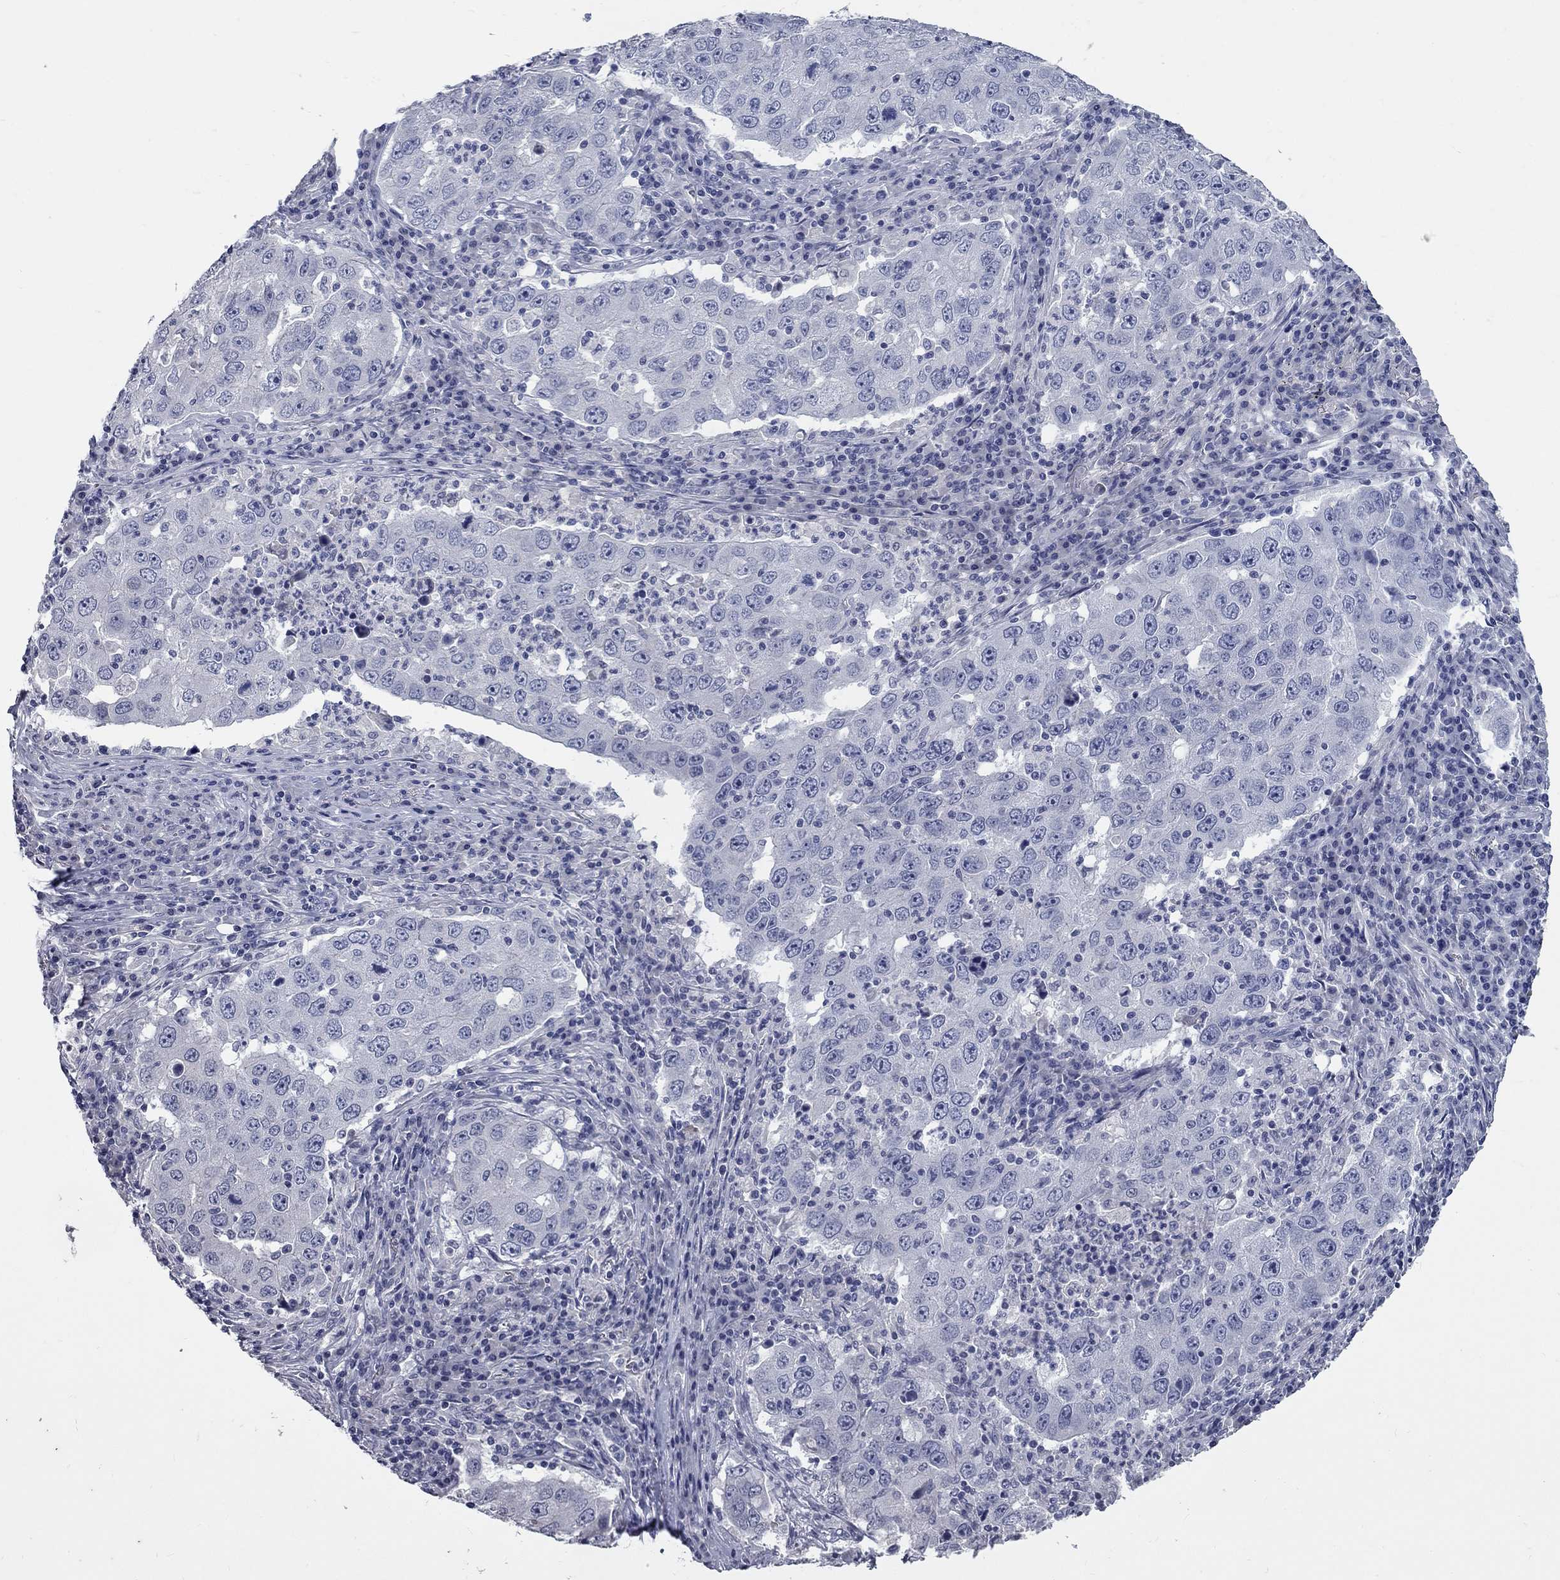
{"staining": {"intensity": "negative", "quantity": "none", "location": "none"}, "tissue": "lung cancer", "cell_type": "Tumor cells", "image_type": "cancer", "snomed": [{"axis": "morphology", "description": "Adenocarcinoma, NOS"}, {"axis": "topography", "description": "Lung"}], "caption": "Tumor cells show no significant staining in adenocarcinoma (lung). (DAB IHC, high magnification).", "gene": "SYT12", "patient": {"sex": "male", "age": 73}}